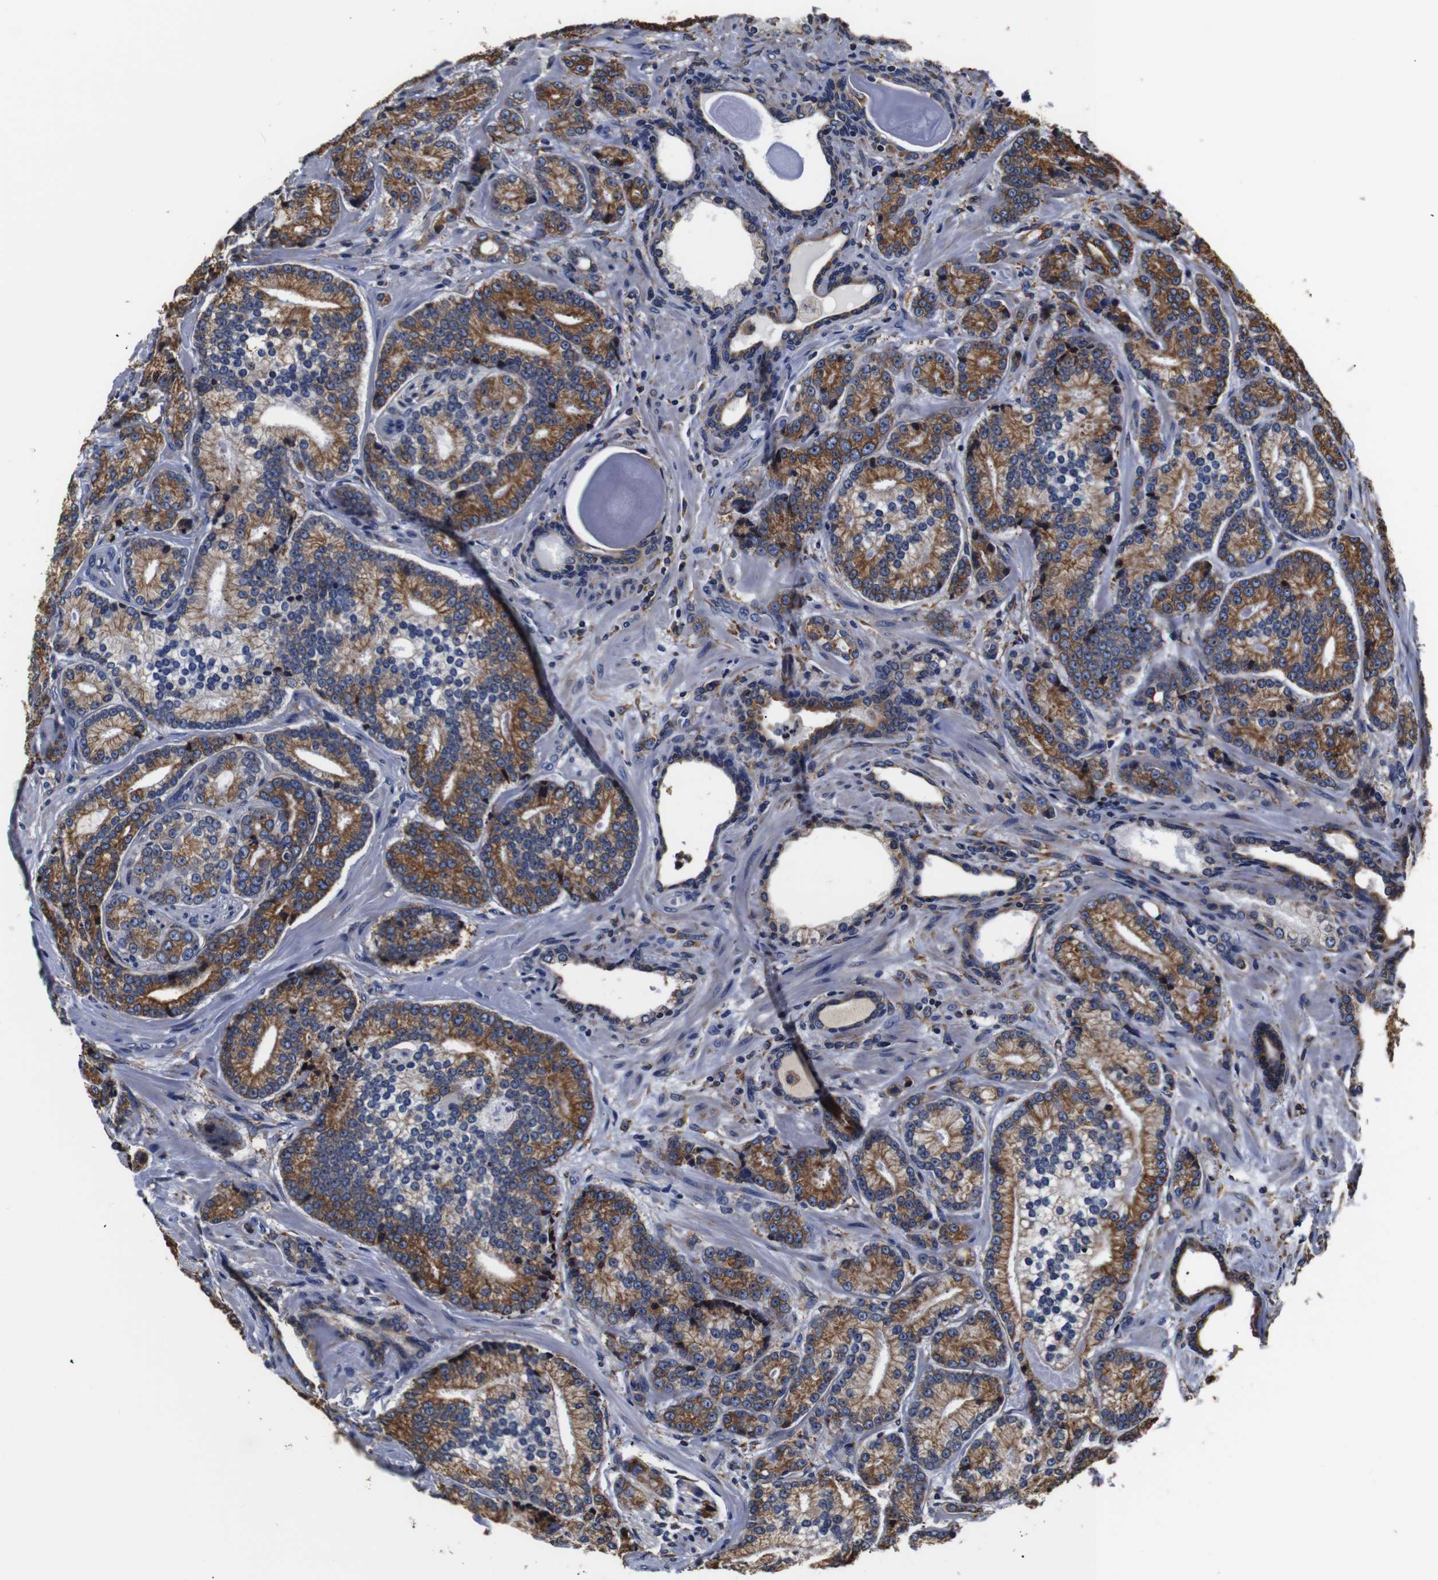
{"staining": {"intensity": "strong", "quantity": ">75%", "location": "cytoplasmic/membranous"}, "tissue": "prostate cancer", "cell_type": "Tumor cells", "image_type": "cancer", "snomed": [{"axis": "morphology", "description": "Adenocarcinoma, High grade"}, {"axis": "topography", "description": "Prostate"}], "caption": "This photomicrograph demonstrates immunohistochemistry staining of human prostate cancer (high-grade adenocarcinoma), with high strong cytoplasmic/membranous staining in approximately >75% of tumor cells.", "gene": "PPIB", "patient": {"sex": "male", "age": 61}}